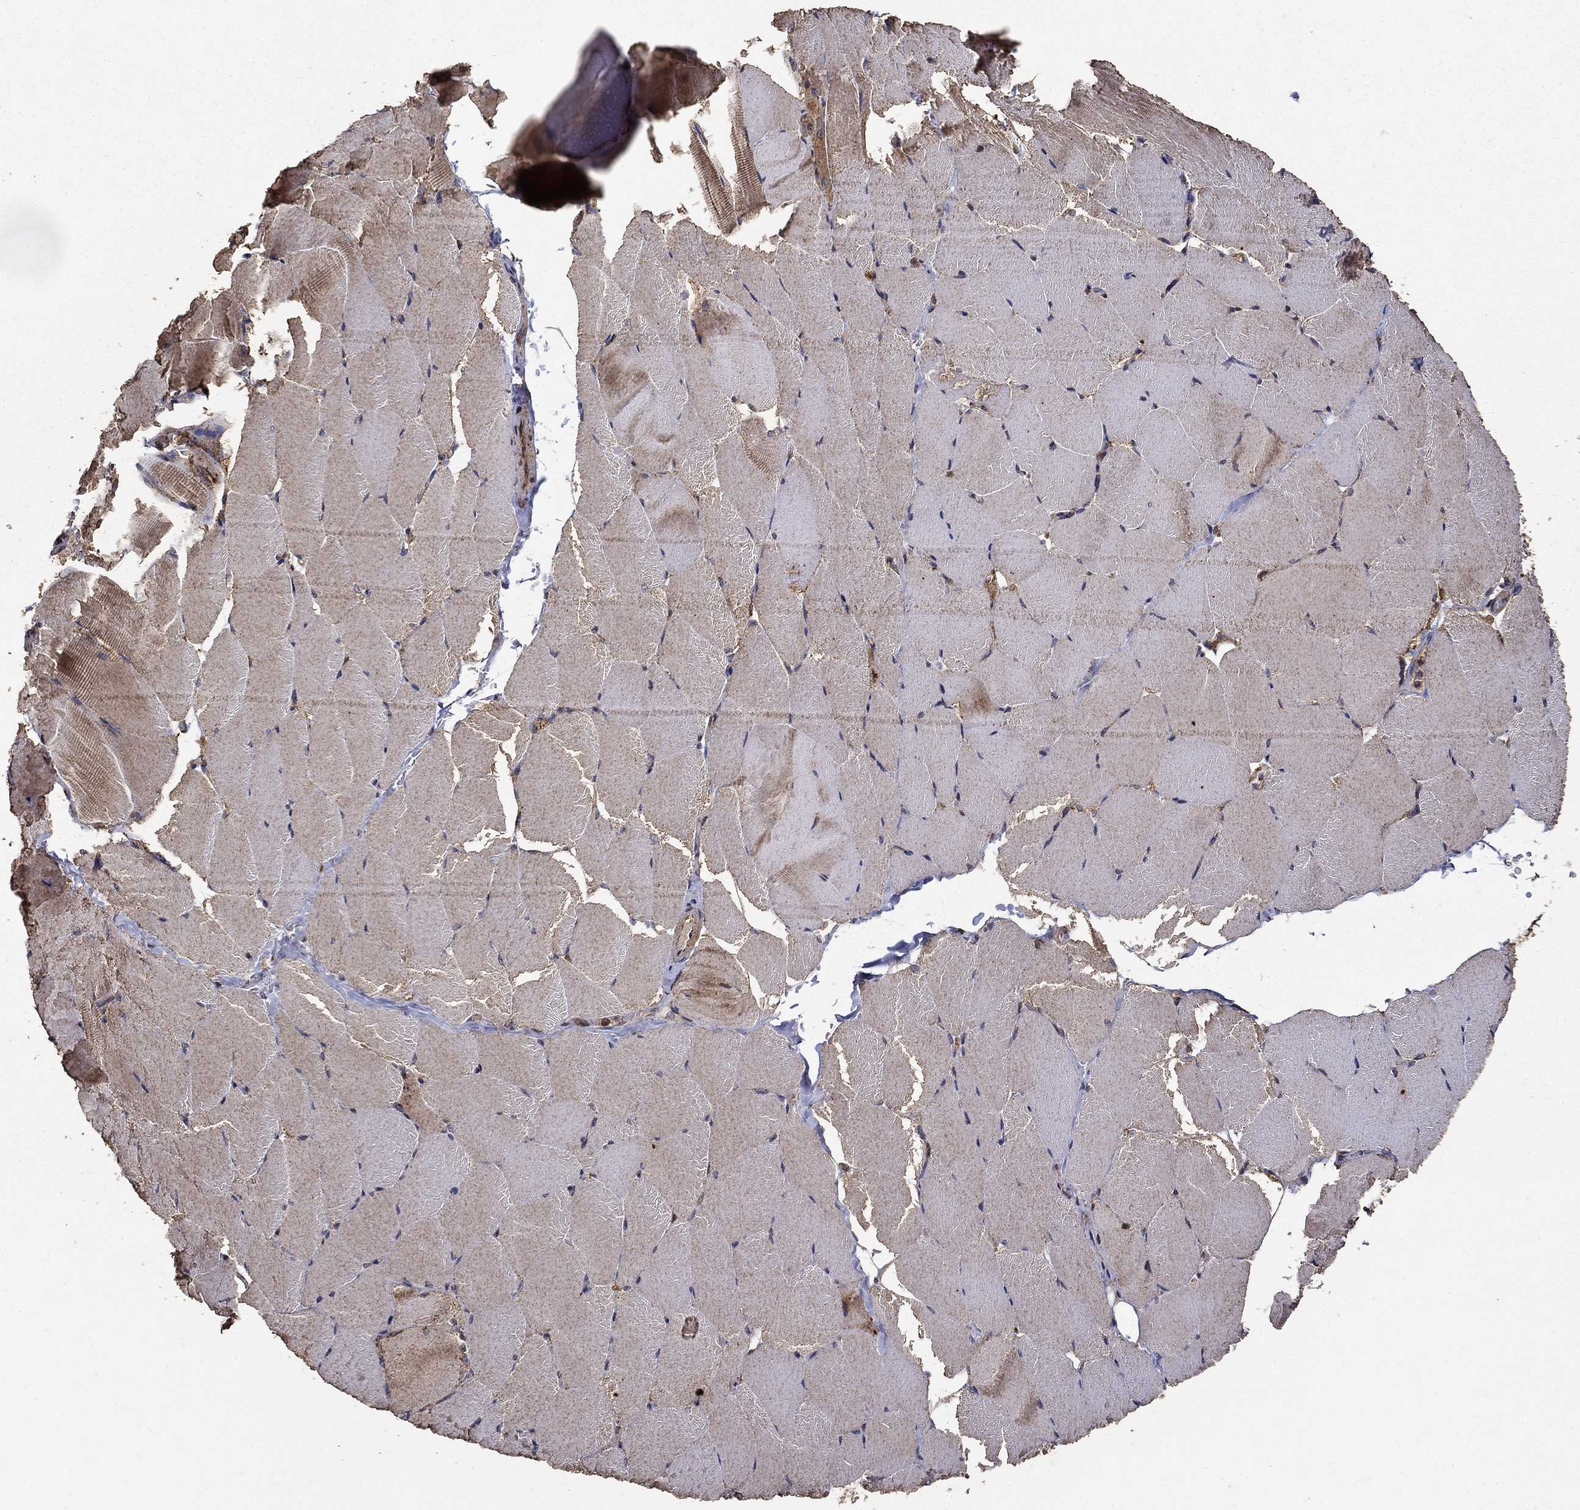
{"staining": {"intensity": "weak", "quantity": "25%-75%", "location": "cytoplasmic/membranous"}, "tissue": "skeletal muscle", "cell_type": "Myocytes", "image_type": "normal", "snomed": [{"axis": "morphology", "description": "Normal tissue, NOS"}, {"axis": "topography", "description": "Skeletal muscle"}], "caption": "Immunohistochemical staining of normal skeletal muscle demonstrates weak cytoplasmic/membranous protein expression in approximately 25%-75% of myocytes. The staining is performed using DAB brown chromogen to label protein expression. The nuclei are counter-stained blue using hematoxylin.", "gene": "IFRD1", "patient": {"sex": "female", "age": 37}}